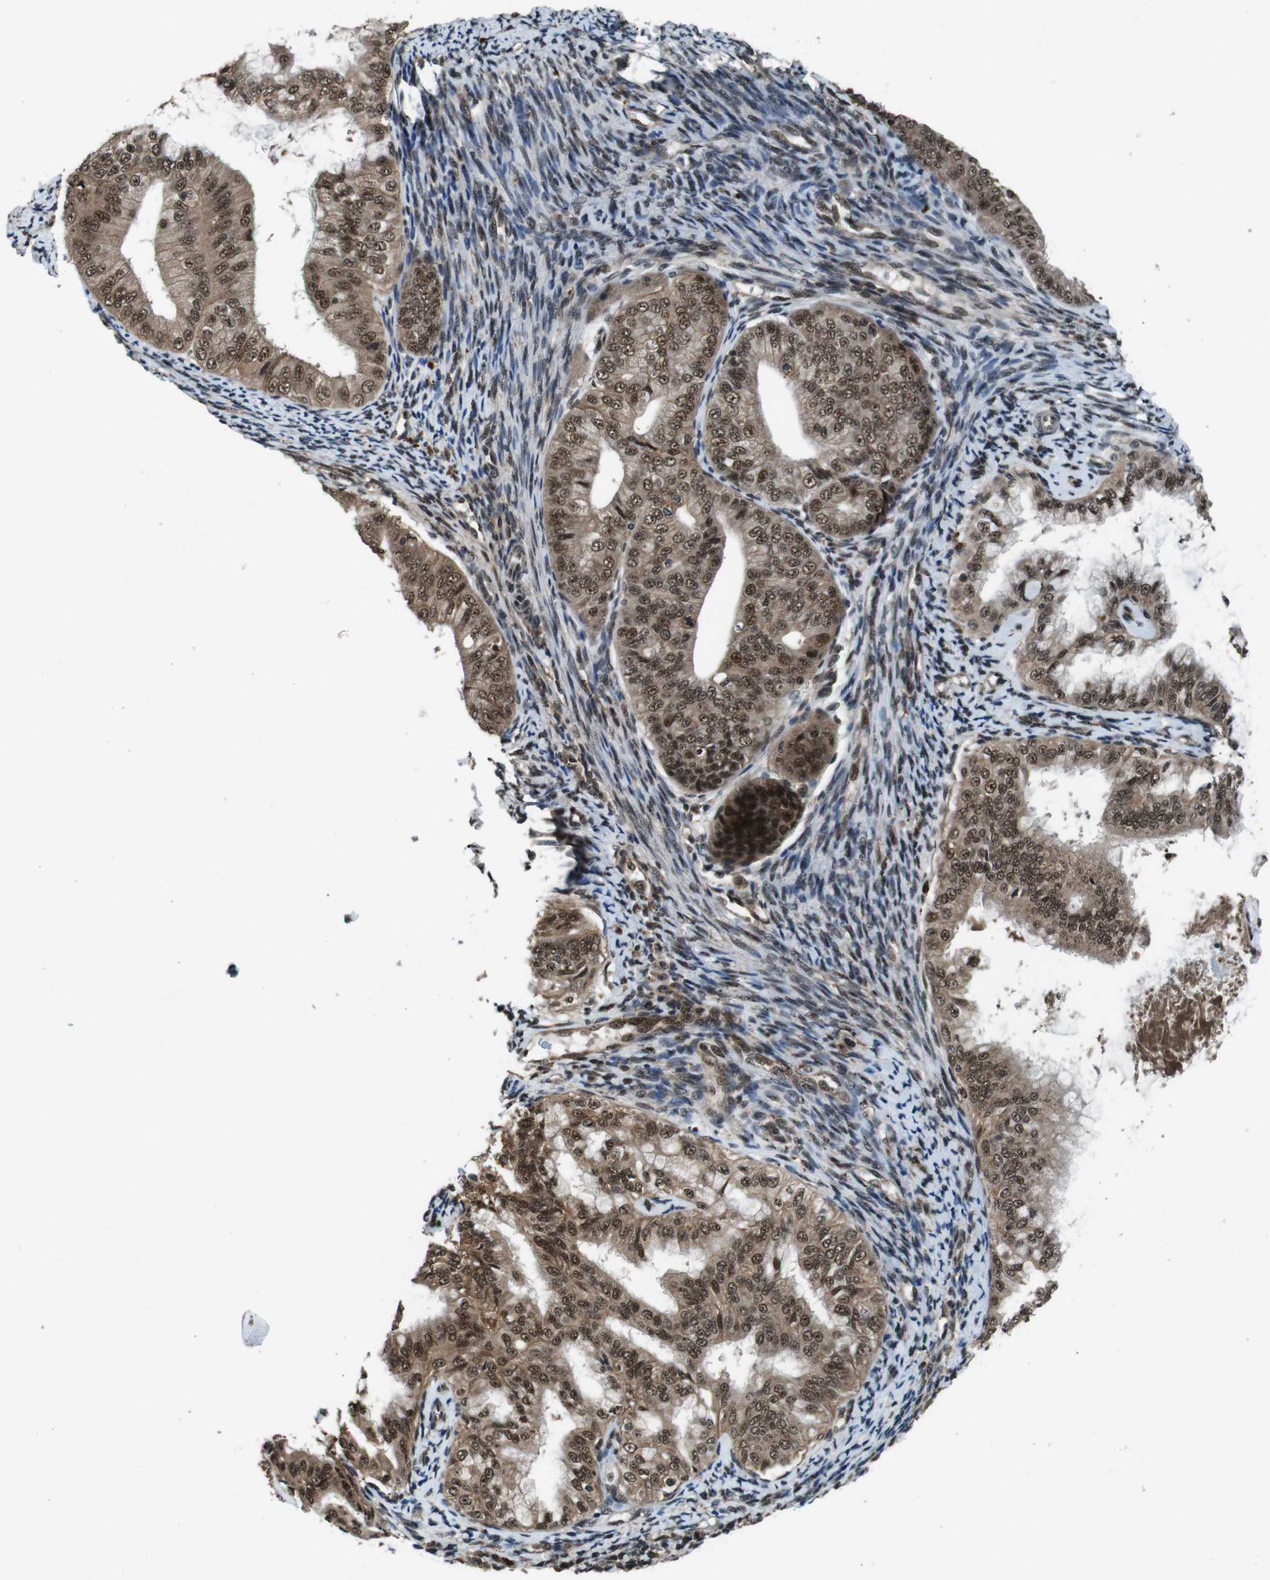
{"staining": {"intensity": "moderate", "quantity": ">75%", "location": "cytoplasmic/membranous,nuclear"}, "tissue": "endometrial cancer", "cell_type": "Tumor cells", "image_type": "cancer", "snomed": [{"axis": "morphology", "description": "Adenocarcinoma, NOS"}, {"axis": "topography", "description": "Endometrium"}], "caption": "This image reveals immunohistochemistry staining of human endometrial adenocarcinoma, with medium moderate cytoplasmic/membranous and nuclear expression in about >75% of tumor cells.", "gene": "NR4A2", "patient": {"sex": "female", "age": 63}}